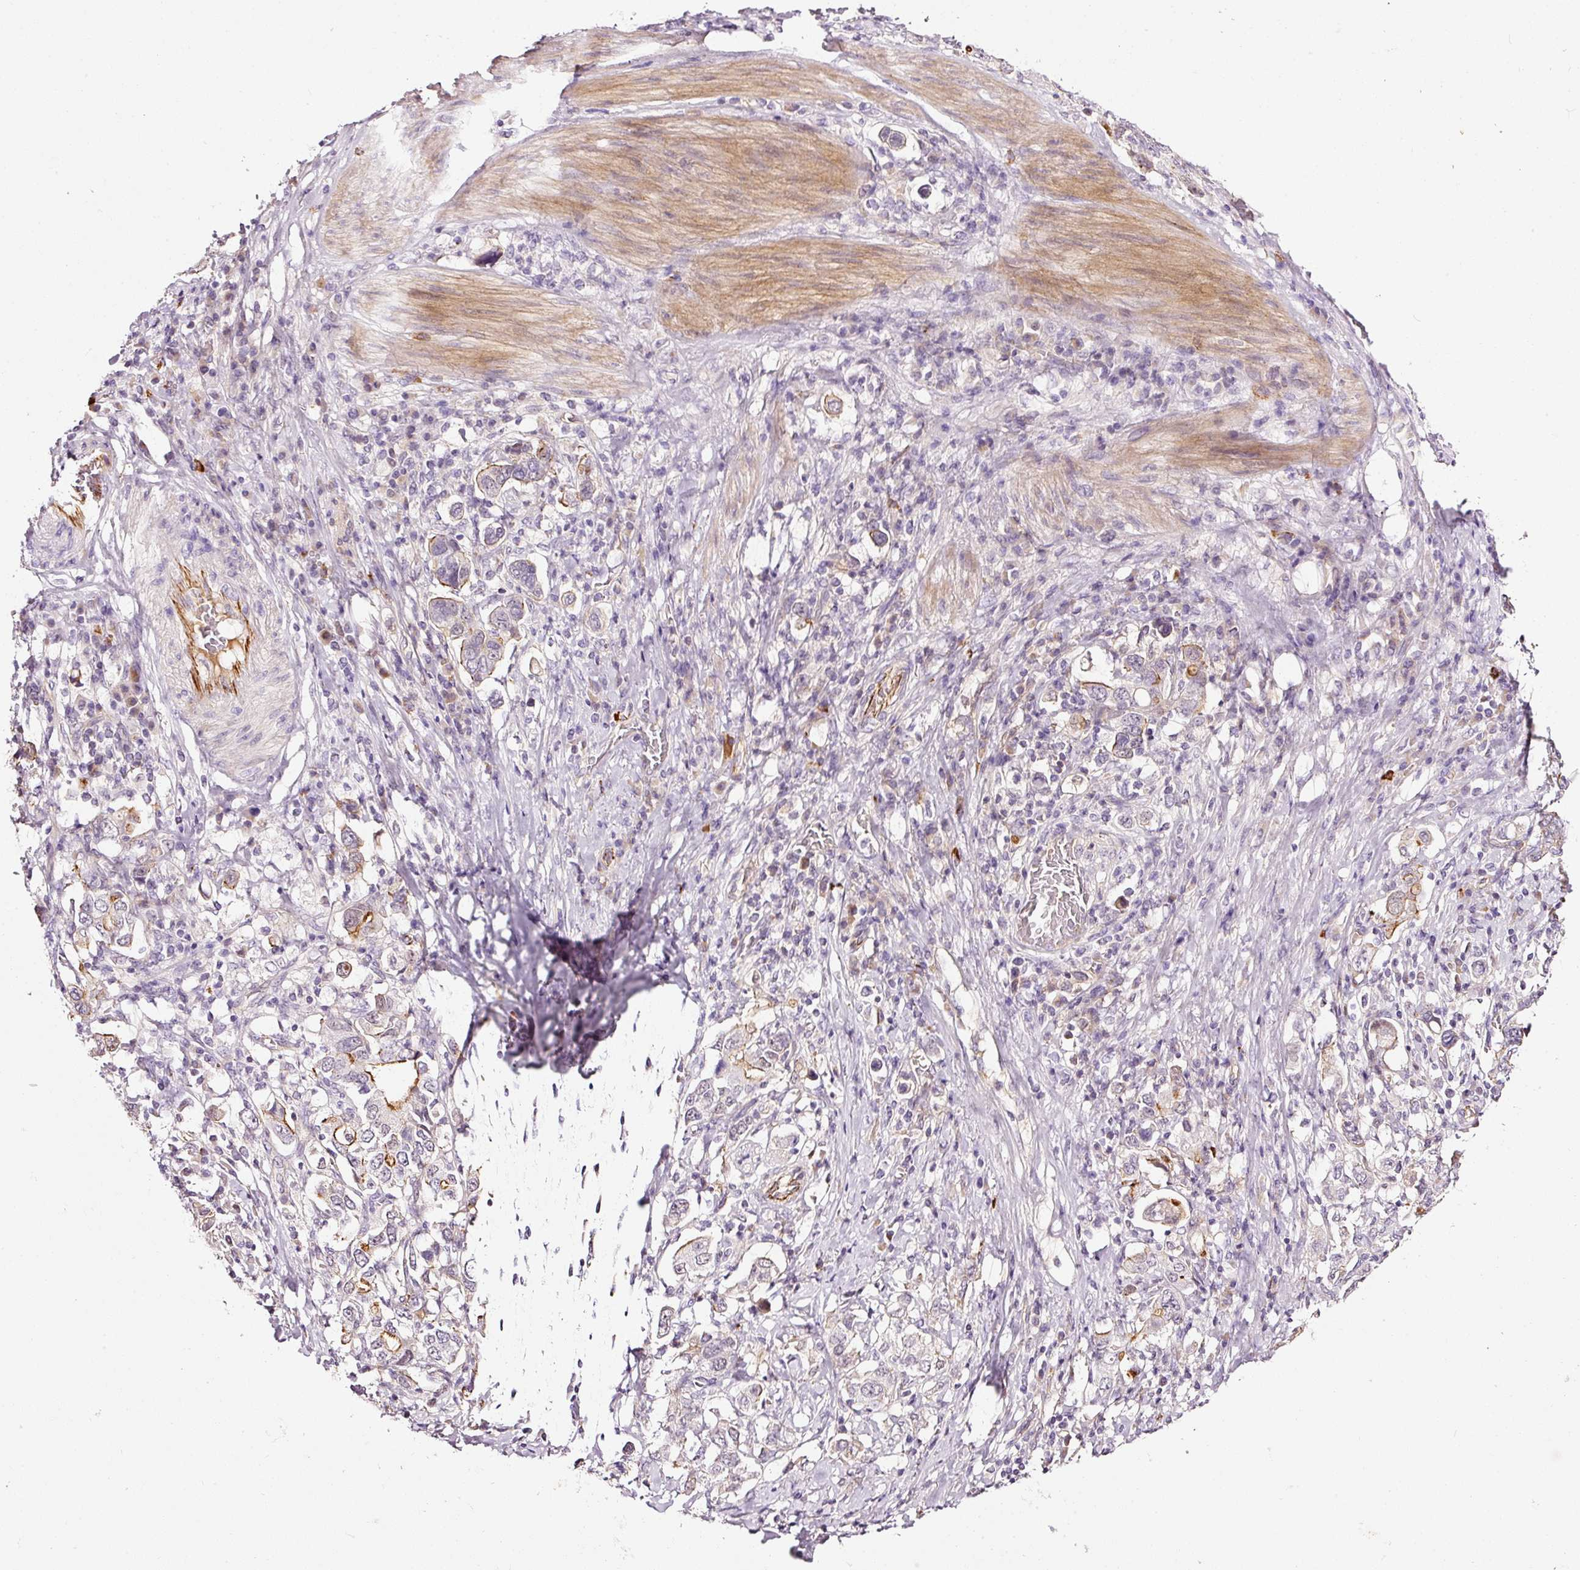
{"staining": {"intensity": "weak", "quantity": "25%-75%", "location": "cytoplasmic/membranous"}, "tissue": "stomach cancer", "cell_type": "Tumor cells", "image_type": "cancer", "snomed": [{"axis": "morphology", "description": "Adenocarcinoma, NOS"}, {"axis": "topography", "description": "Stomach, upper"}, {"axis": "topography", "description": "Stomach"}], "caption": "Stomach cancer tissue reveals weak cytoplasmic/membranous positivity in approximately 25%-75% of tumor cells Using DAB (brown) and hematoxylin (blue) stains, captured at high magnification using brightfield microscopy.", "gene": "ABCB4", "patient": {"sex": "male", "age": 62}}